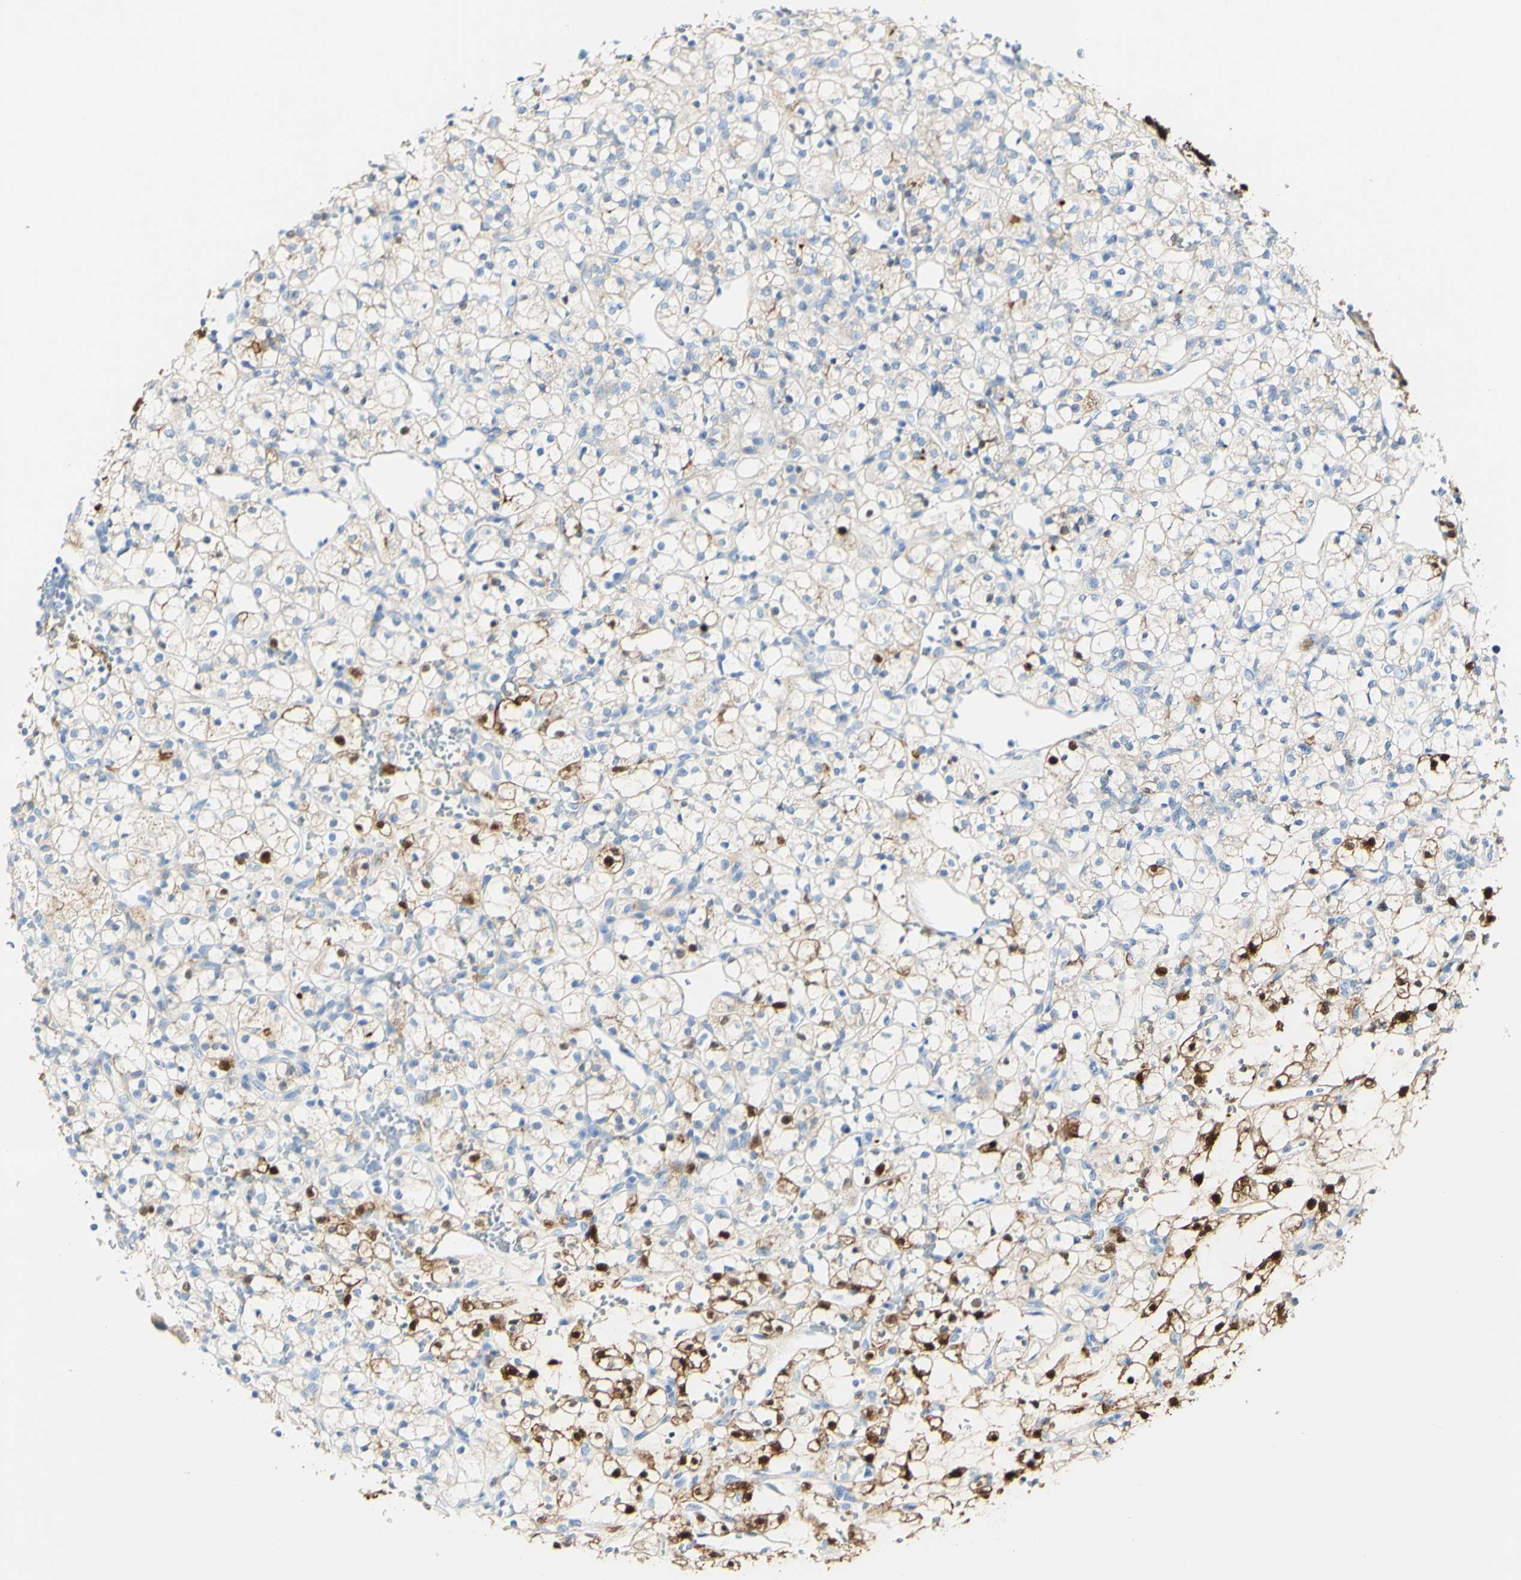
{"staining": {"intensity": "strong", "quantity": "<25%", "location": "cytoplasmic/membranous,nuclear"}, "tissue": "renal cancer", "cell_type": "Tumor cells", "image_type": "cancer", "snomed": [{"axis": "morphology", "description": "Adenocarcinoma, NOS"}, {"axis": "topography", "description": "Kidney"}], "caption": "Adenocarcinoma (renal) stained with a protein marker reveals strong staining in tumor cells.", "gene": "PIGR", "patient": {"sex": "female", "age": 60}}